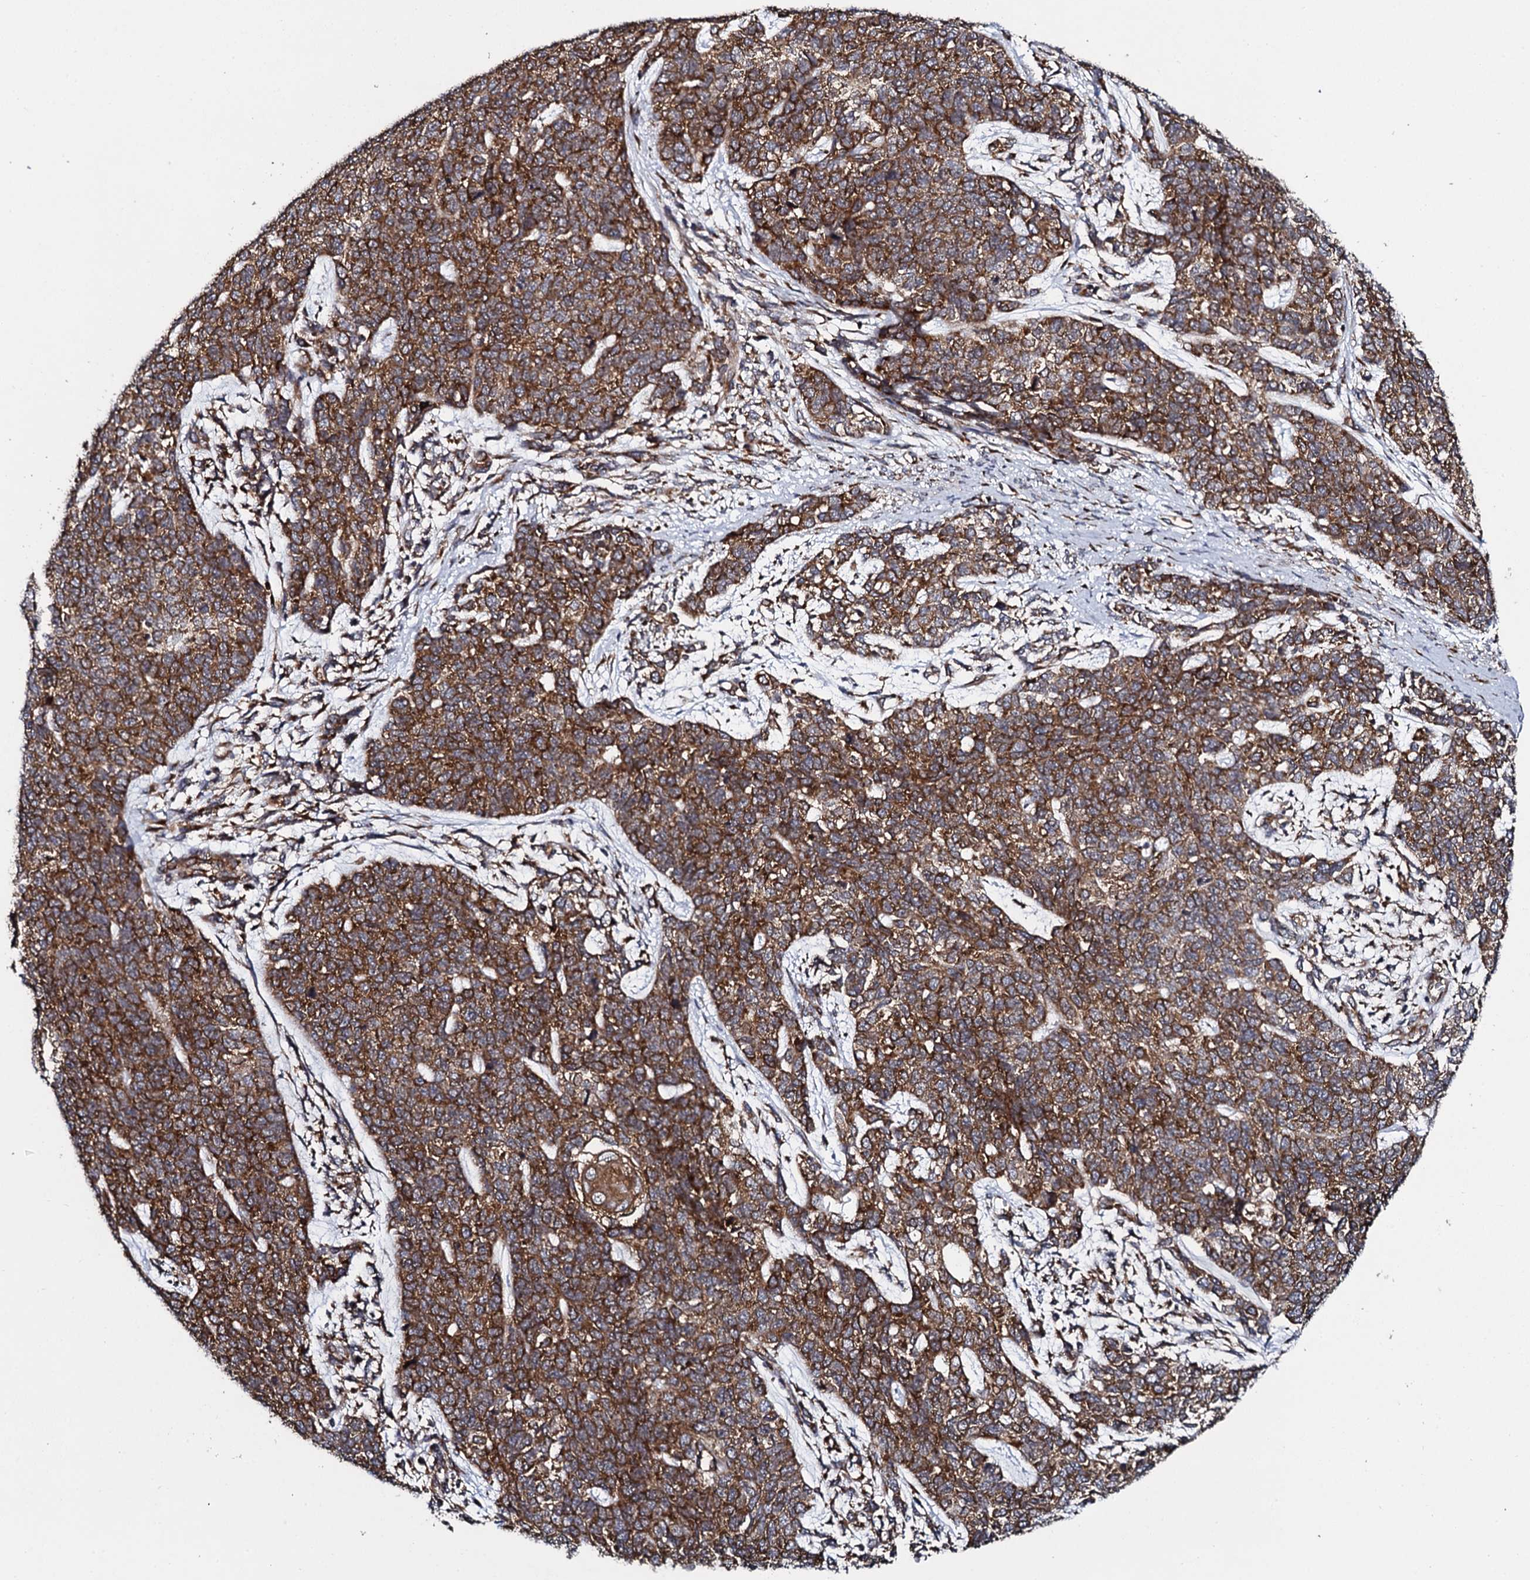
{"staining": {"intensity": "strong", "quantity": ">75%", "location": "cytoplasmic/membranous"}, "tissue": "cervical cancer", "cell_type": "Tumor cells", "image_type": "cancer", "snomed": [{"axis": "morphology", "description": "Squamous cell carcinoma, NOS"}, {"axis": "topography", "description": "Cervix"}], "caption": "Cervical squamous cell carcinoma stained with a brown dye displays strong cytoplasmic/membranous positive positivity in approximately >75% of tumor cells.", "gene": "SPTY2D1", "patient": {"sex": "female", "age": 63}}